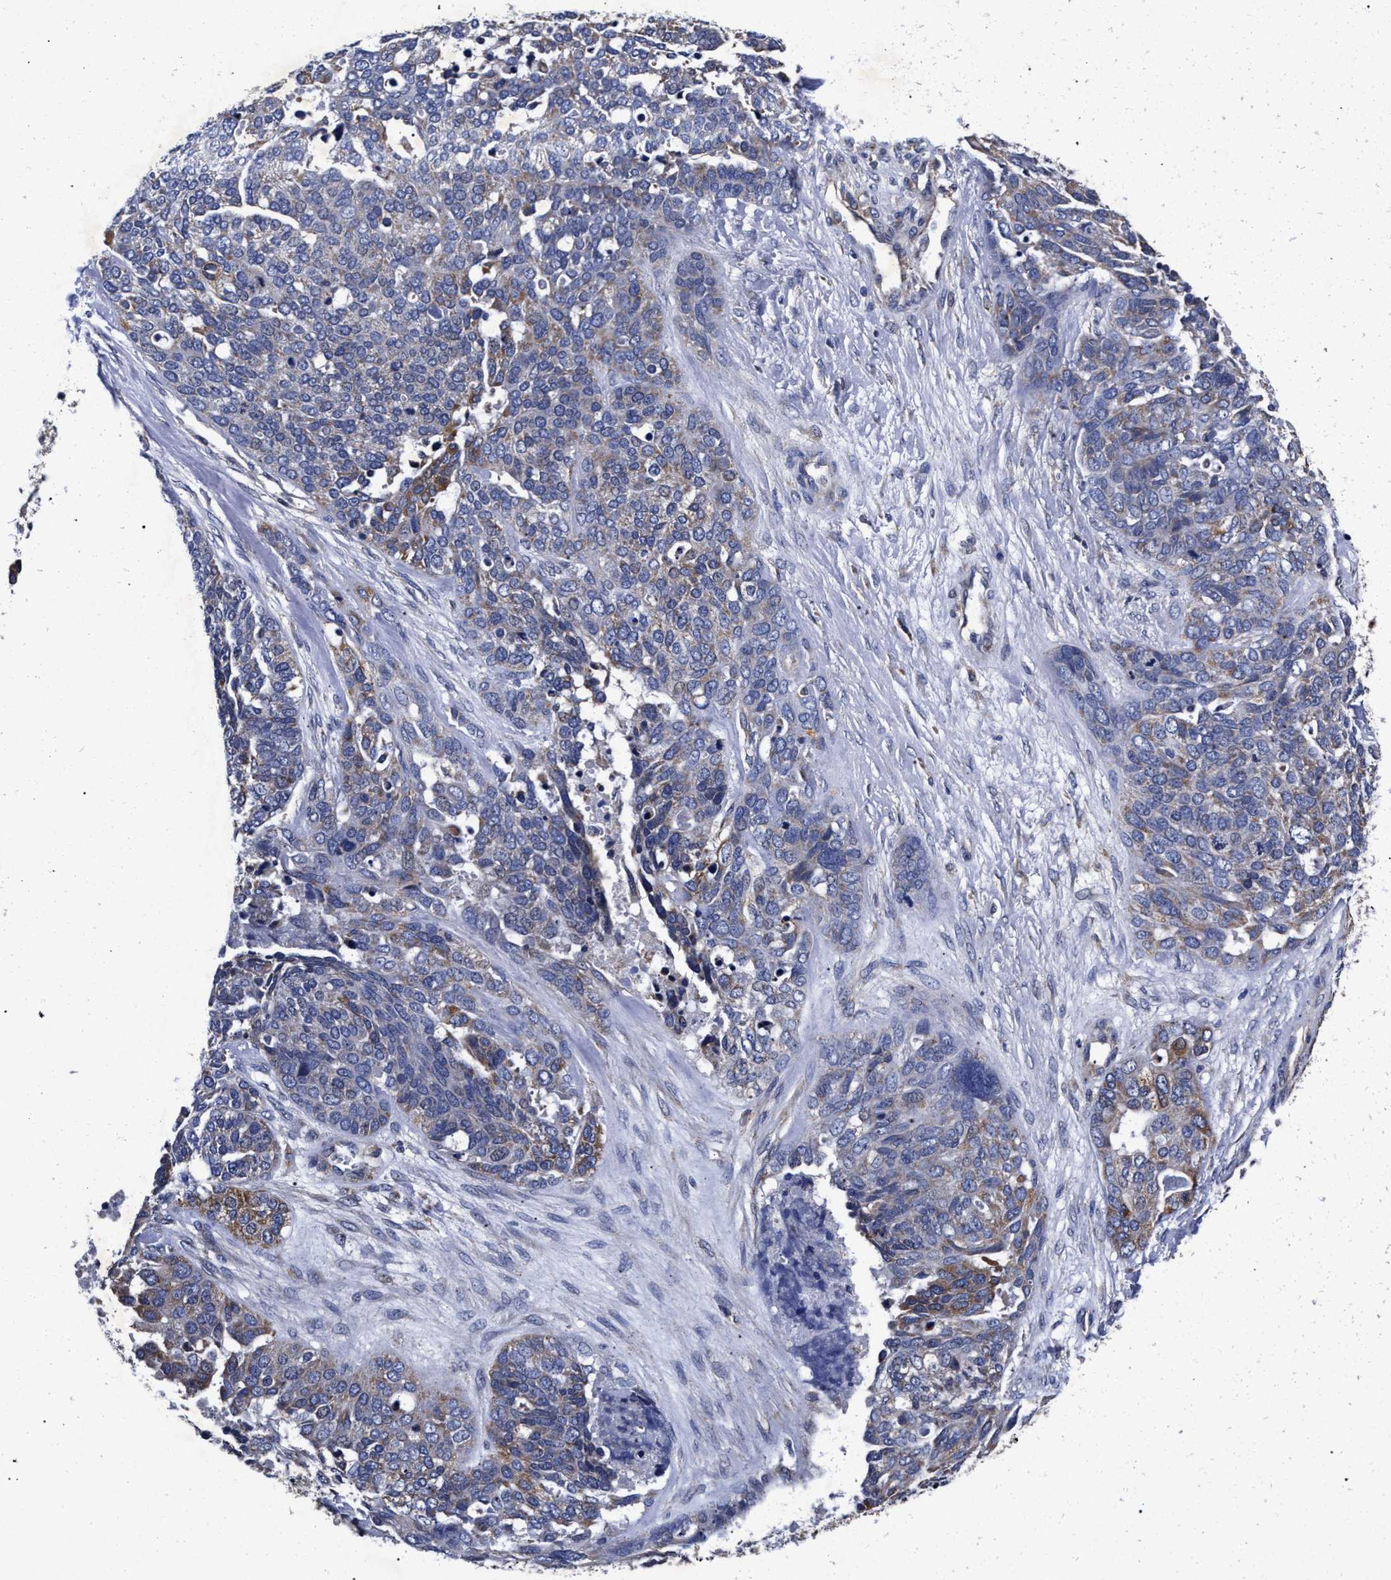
{"staining": {"intensity": "moderate", "quantity": "<25%", "location": "cytoplasmic/membranous"}, "tissue": "ovarian cancer", "cell_type": "Tumor cells", "image_type": "cancer", "snomed": [{"axis": "morphology", "description": "Cystadenocarcinoma, serous, NOS"}, {"axis": "topography", "description": "Ovary"}], "caption": "DAB immunohistochemical staining of ovarian serous cystadenocarcinoma shows moderate cytoplasmic/membranous protein expression in approximately <25% of tumor cells.", "gene": "CFAP95", "patient": {"sex": "female", "age": 44}}